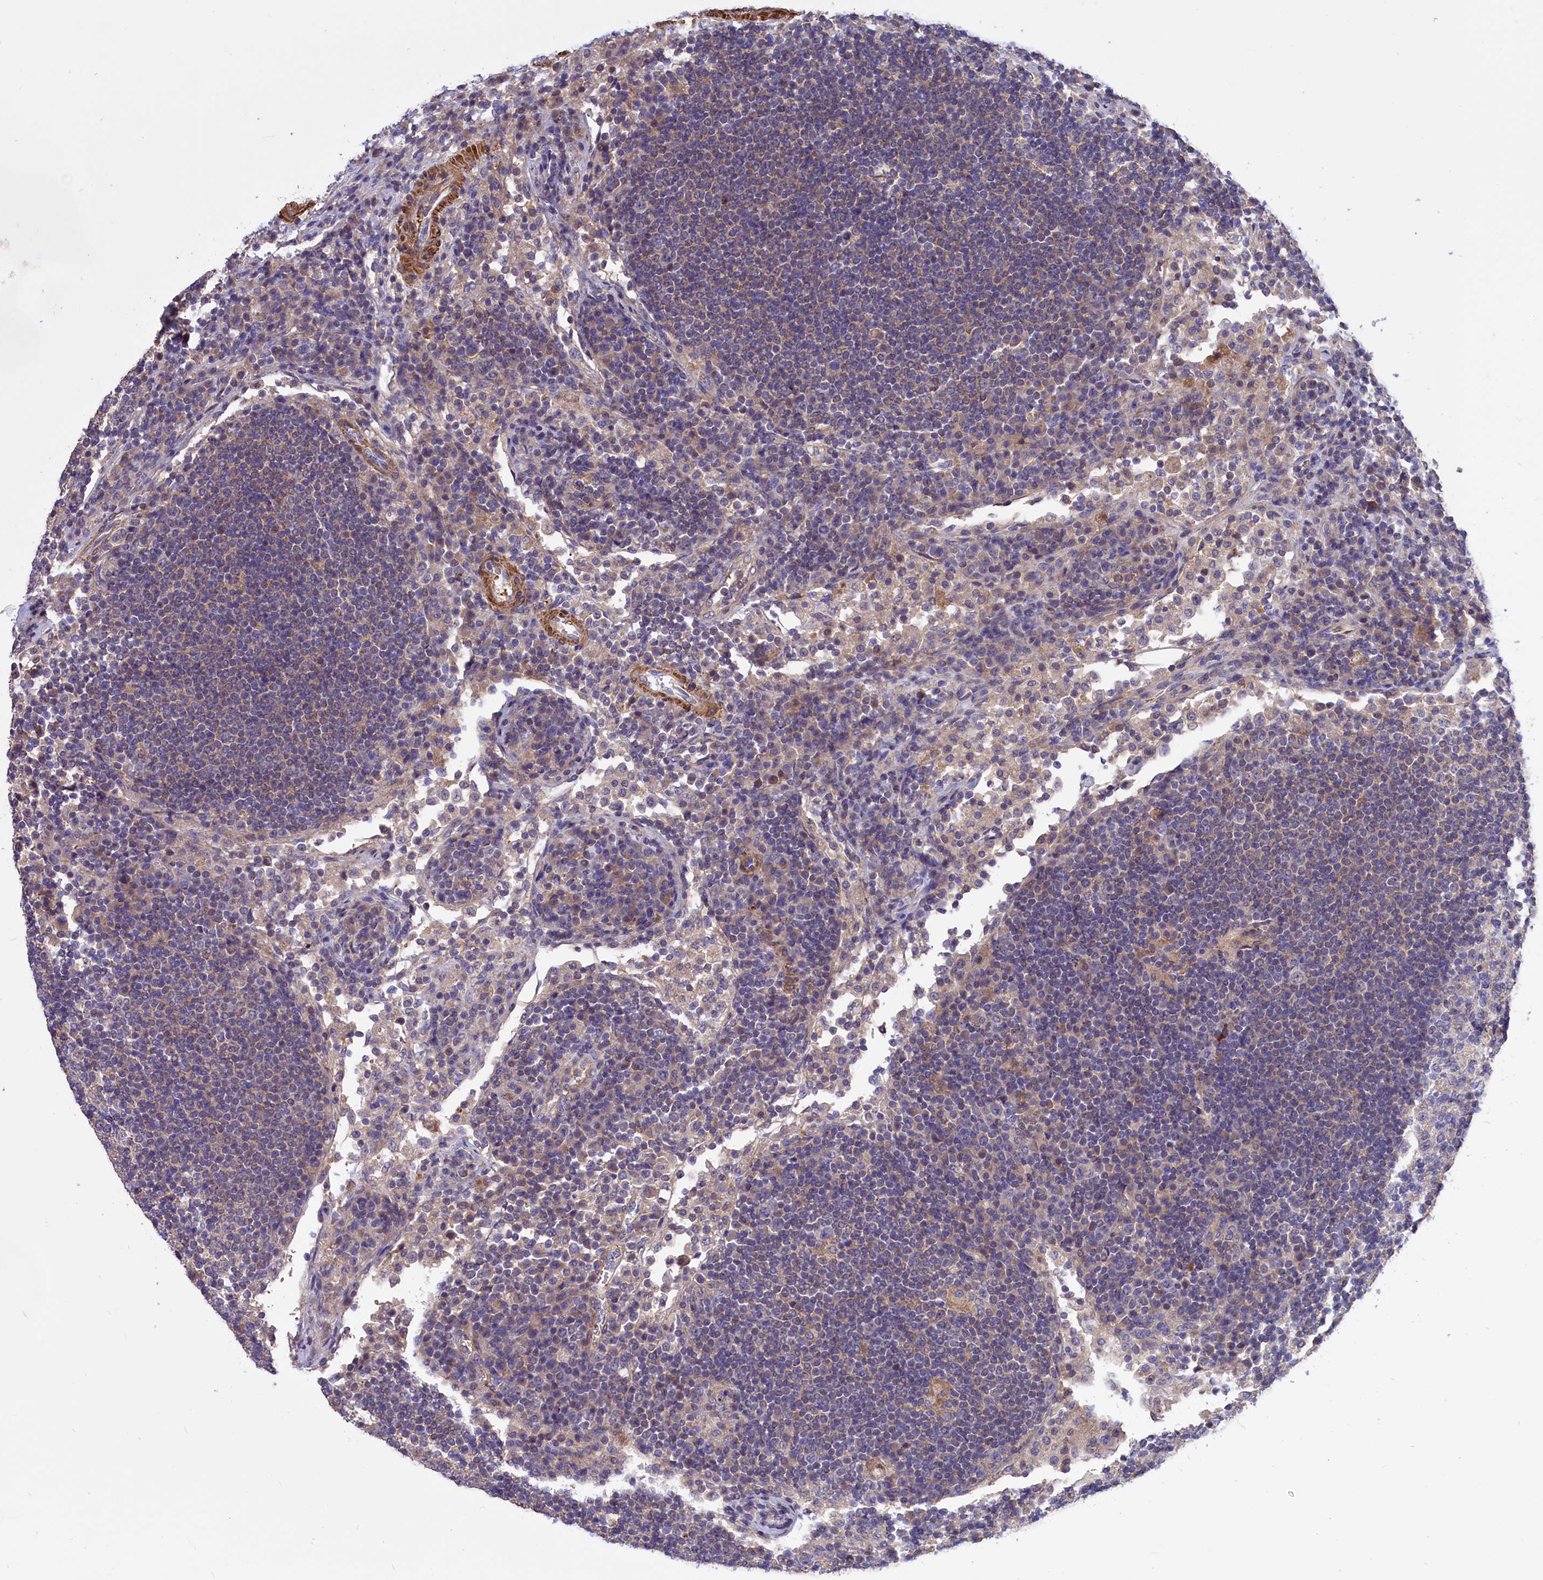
{"staining": {"intensity": "negative", "quantity": "none", "location": "none"}, "tissue": "lymph node", "cell_type": "Germinal center cells", "image_type": "normal", "snomed": [{"axis": "morphology", "description": "Normal tissue, NOS"}, {"axis": "topography", "description": "Lymph node"}], "caption": "Micrograph shows no protein positivity in germinal center cells of unremarkable lymph node. Brightfield microscopy of immunohistochemistry stained with DAB (3,3'-diaminobenzidine) (brown) and hematoxylin (blue), captured at high magnification.", "gene": "AMDHD2", "patient": {"sex": "female", "age": 53}}